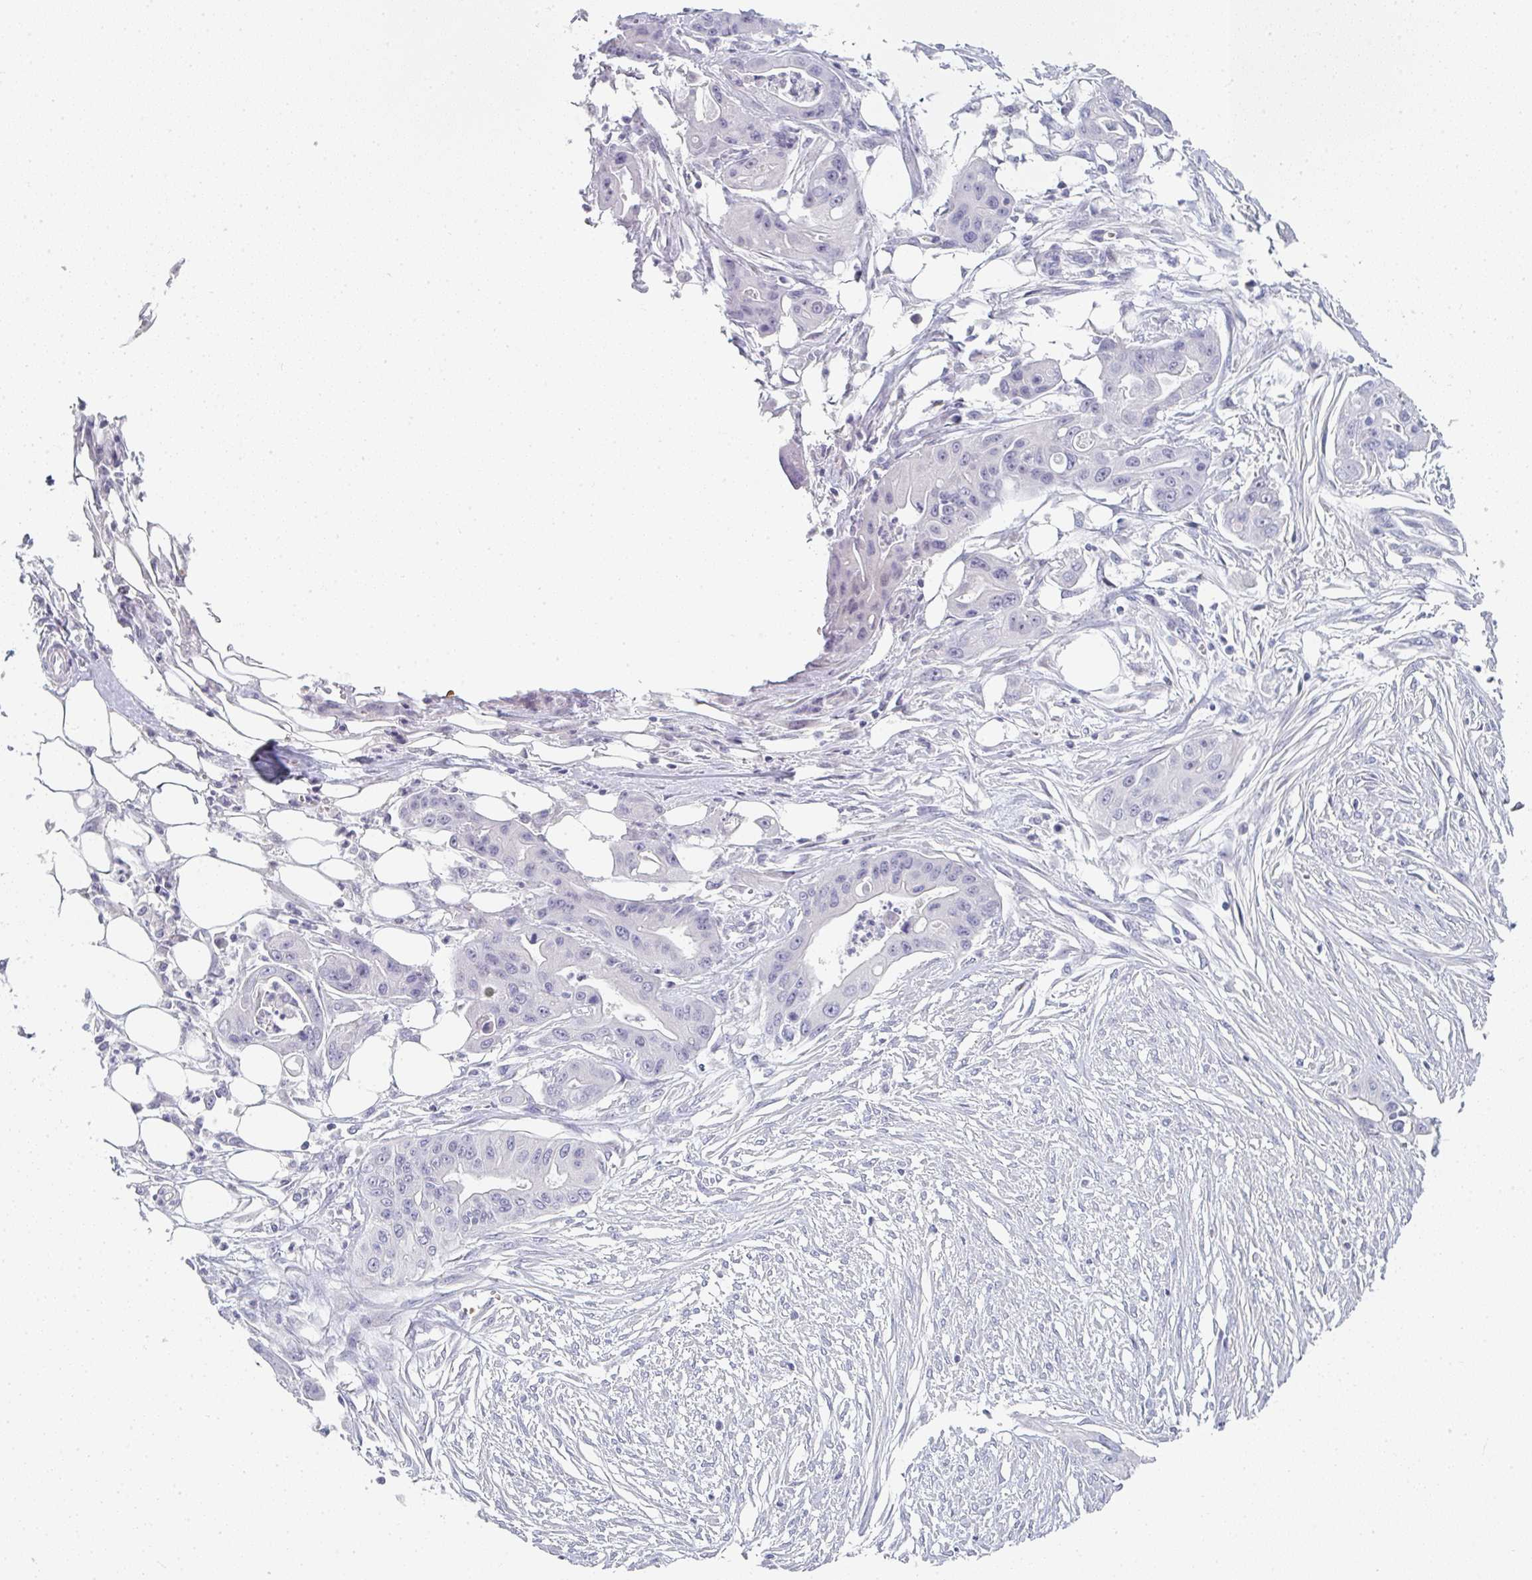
{"staining": {"intensity": "negative", "quantity": "none", "location": "none"}, "tissue": "ovarian cancer", "cell_type": "Tumor cells", "image_type": "cancer", "snomed": [{"axis": "morphology", "description": "Cystadenocarcinoma, mucinous, NOS"}, {"axis": "topography", "description": "Ovary"}], "caption": "IHC of ovarian cancer (mucinous cystadenocarcinoma) reveals no positivity in tumor cells.", "gene": "NEU2", "patient": {"sex": "female", "age": 70}}